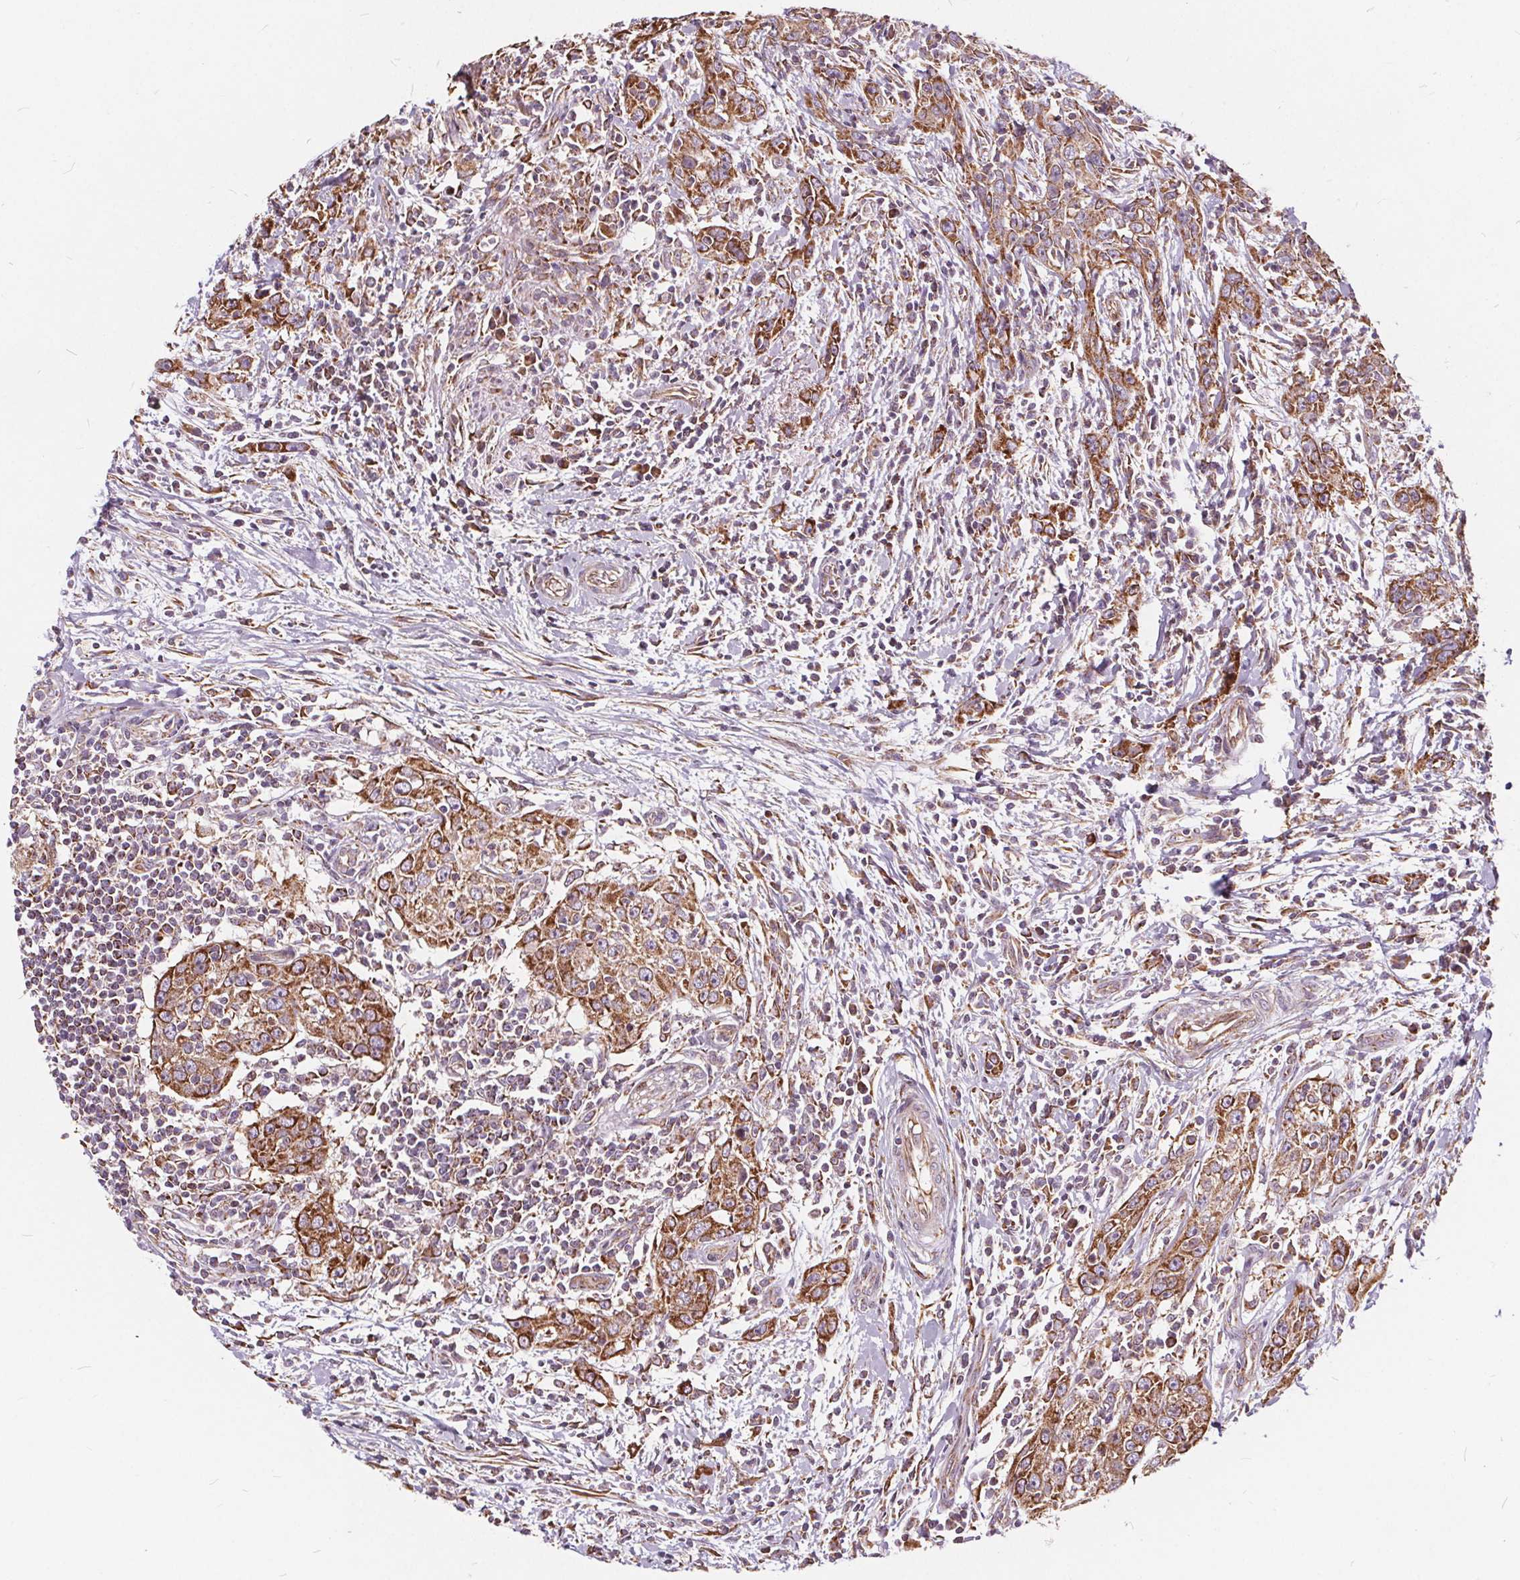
{"staining": {"intensity": "moderate", "quantity": ">75%", "location": "cytoplasmic/membranous"}, "tissue": "urothelial cancer", "cell_type": "Tumor cells", "image_type": "cancer", "snomed": [{"axis": "morphology", "description": "Urothelial carcinoma, High grade"}, {"axis": "topography", "description": "Urinary bladder"}], "caption": "Human urothelial carcinoma (high-grade) stained for a protein (brown) shows moderate cytoplasmic/membranous positive staining in about >75% of tumor cells.", "gene": "PLSCR3", "patient": {"sex": "male", "age": 83}}